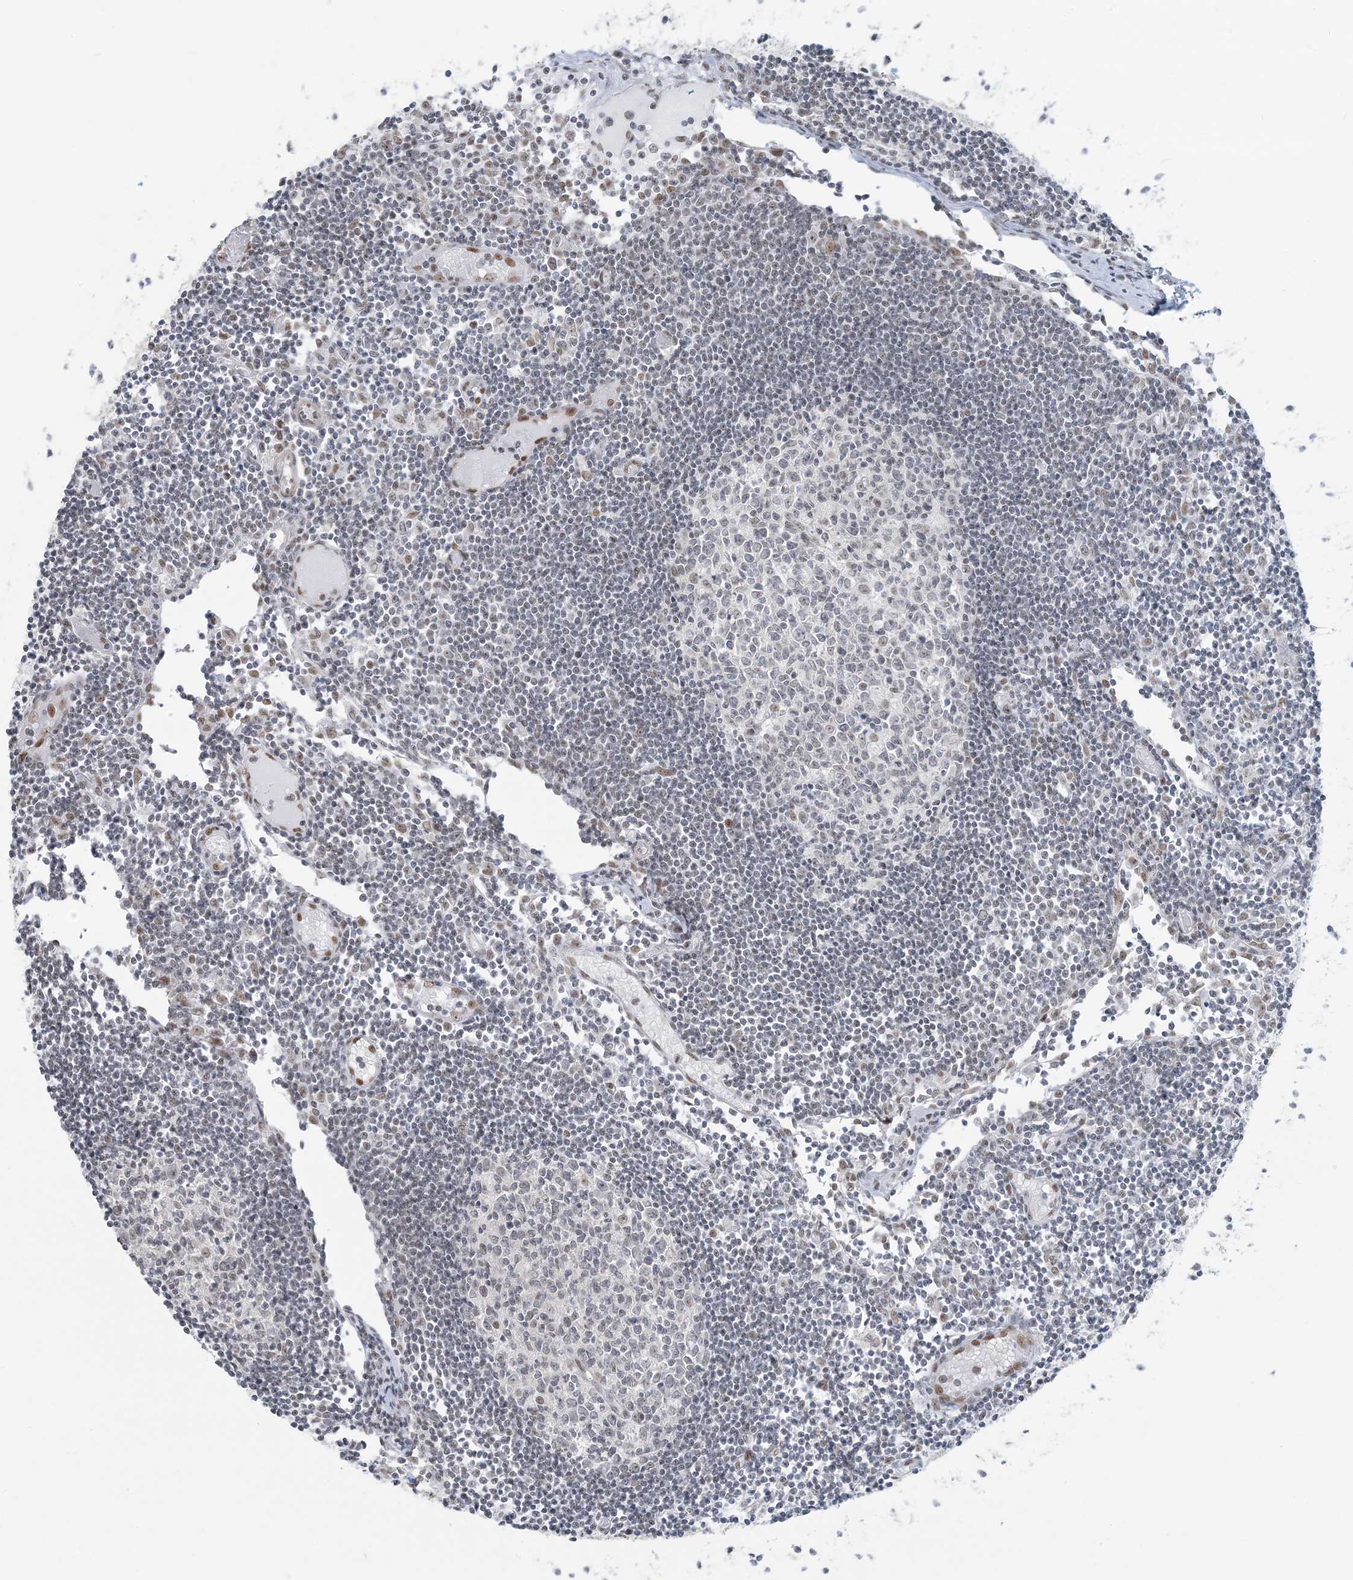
{"staining": {"intensity": "negative", "quantity": "none", "location": "none"}, "tissue": "lymph node", "cell_type": "Germinal center cells", "image_type": "normal", "snomed": [{"axis": "morphology", "description": "Normal tissue, NOS"}, {"axis": "topography", "description": "Lymph node"}], "caption": "Lymph node was stained to show a protein in brown. There is no significant staining in germinal center cells. (Immunohistochemistry (ihc), brightfield microscopy, high magnification).", "gene": "ZNF787", "patient": {"sex": "female", "age": 11}}